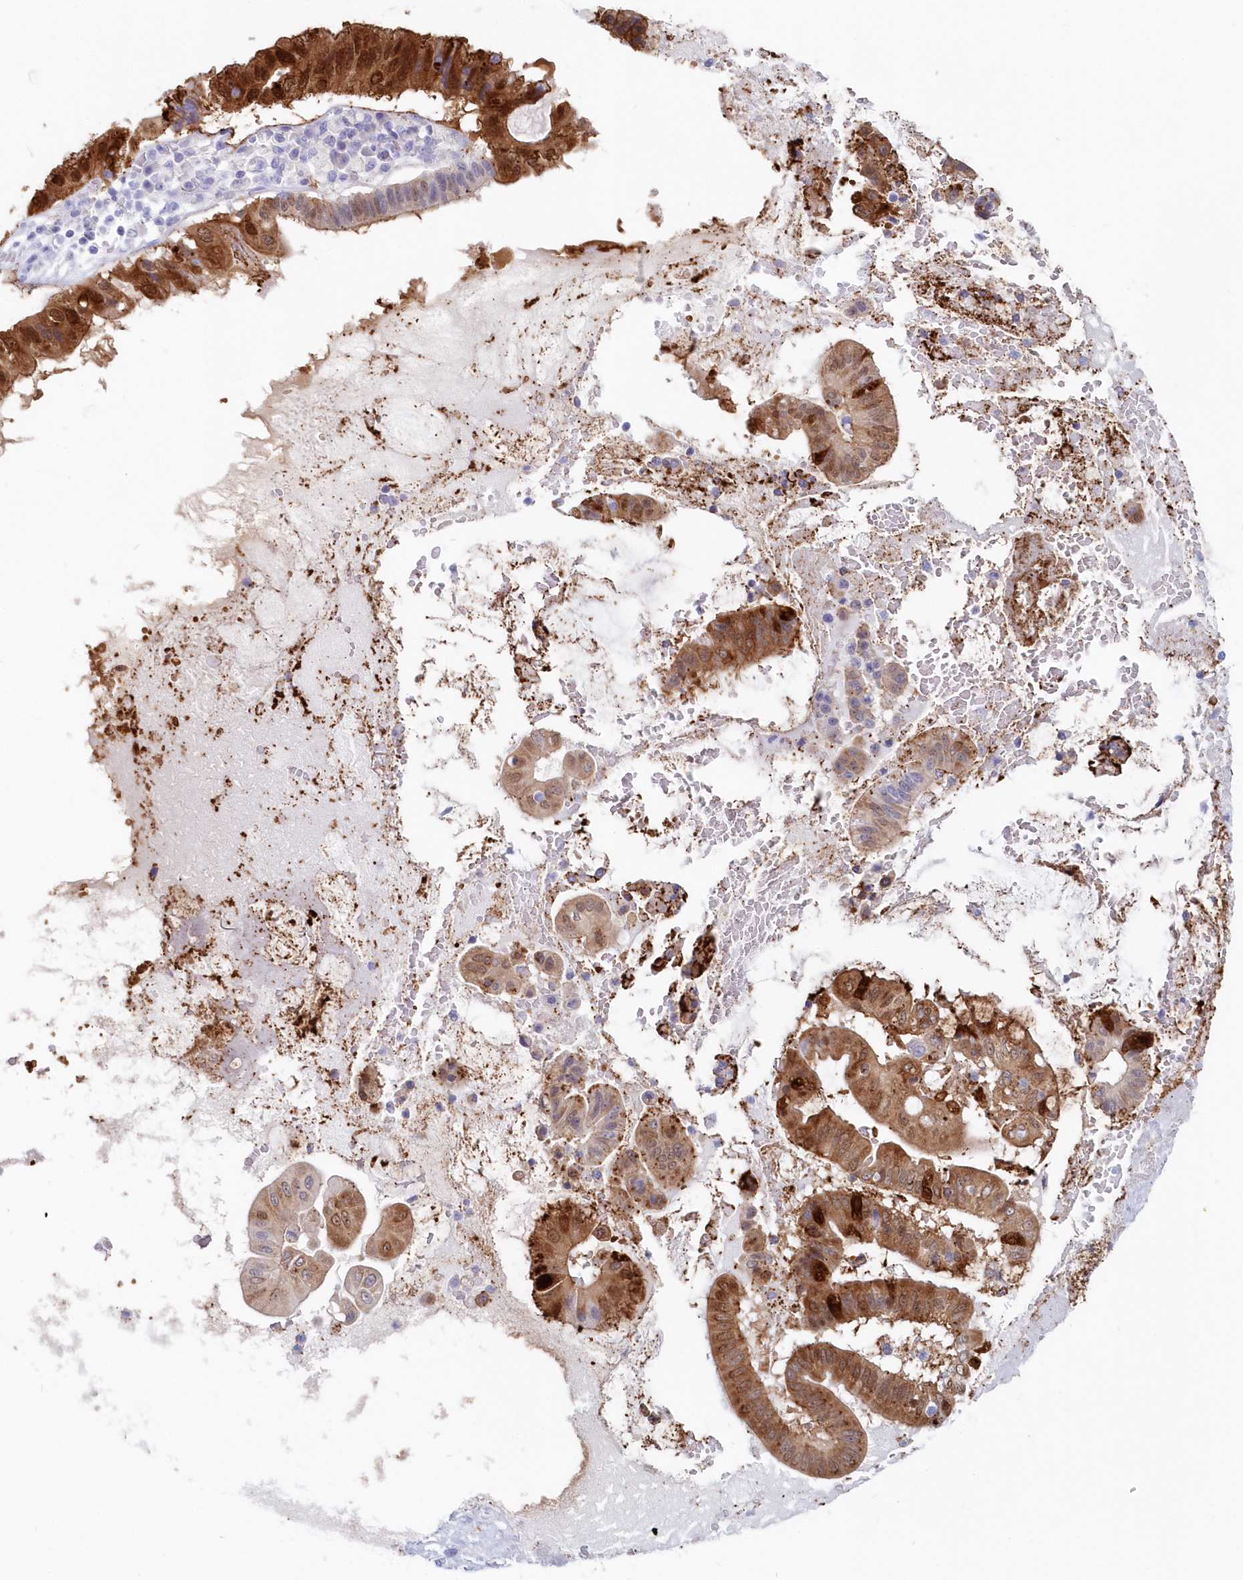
{"staining": {"intensity": "strong", "quantity": ">75%", "location": "cytoplasmic/membranous,nuclear"}, "tissue": "pancreatic cancer", "cell_type": "Tumor cells", "image_type": "cancer", "snomed": [{"axis": "morphology", "description": "Inflammation, NOS"}, {"axis": "morphology", "description": "Adenocarcinoma, NOS"}, {"axis": "topography", "description": "Pancreas"}], "caption": "DAB (3,3'-diaminobenzidine) immunohistochemical staining of pancreatic adenocarcinoma exhibits strong cytoplasmic/membranous and nuclear protein positivity in approximately >75% of tumor cells. The protein is shown in brown color, while the nuclei are stained blue.", "gene": "CSNK1G2", "patient": {"sex": "female", "age": 56}}